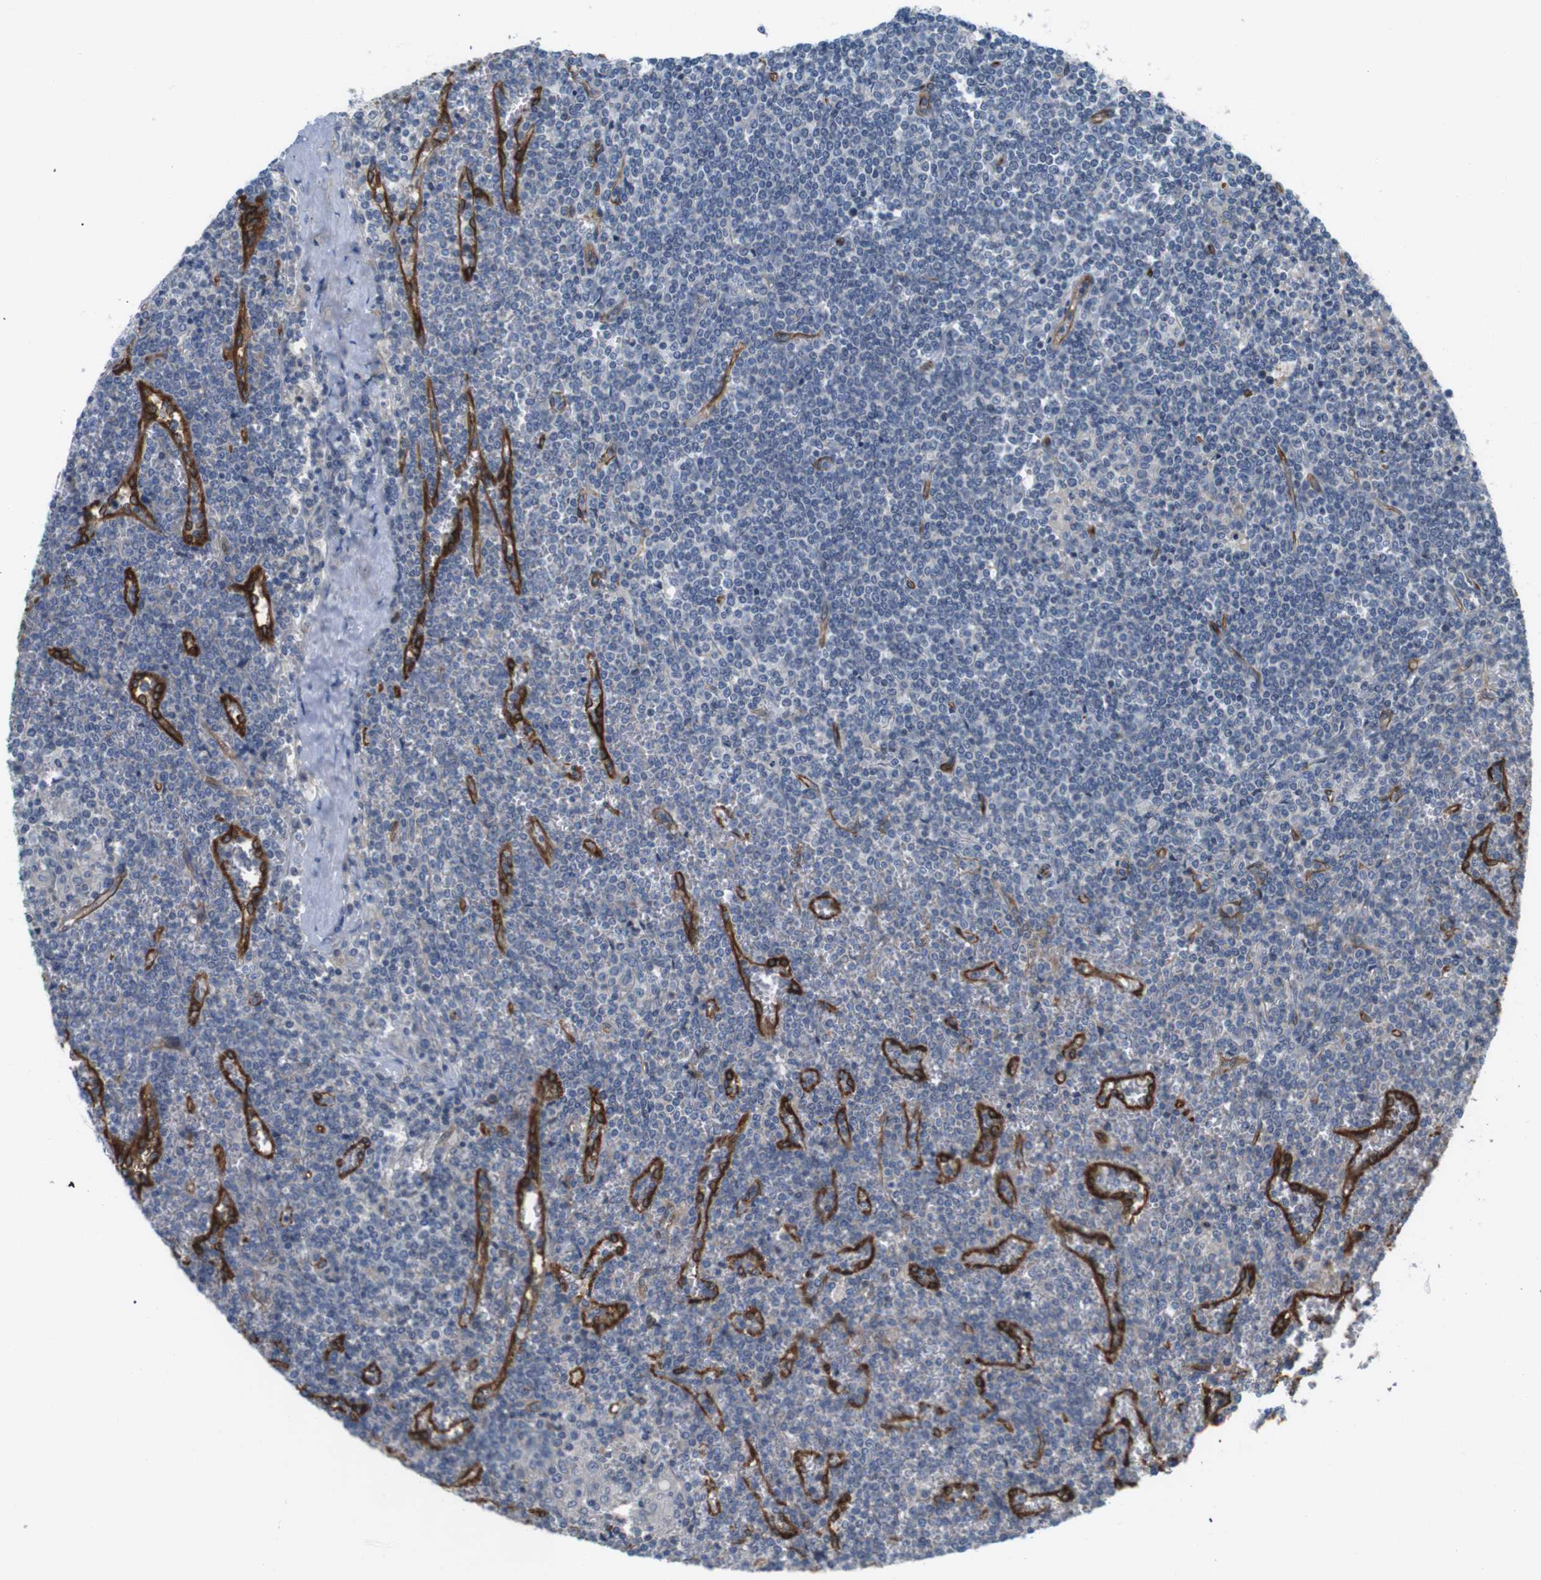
{"staining": {"intensity": "negative", "quantity": "none", "location": "none"}, "tissue": "lymphoma", "cell_type": "Tumor cells", "image_type": "cancer", "snomed": [{"axis": "morphology", "description": "Malignant lymphoma, non-Hodgkin's type, Low grade"}, {"axis": "topography", "description": "Spleen"}], "caption": "Immunohistochemistry of human lymphoma displays no staining in tumor cells.", "gene": "BVES", "patient": {"sex": "female", "age": 19}}